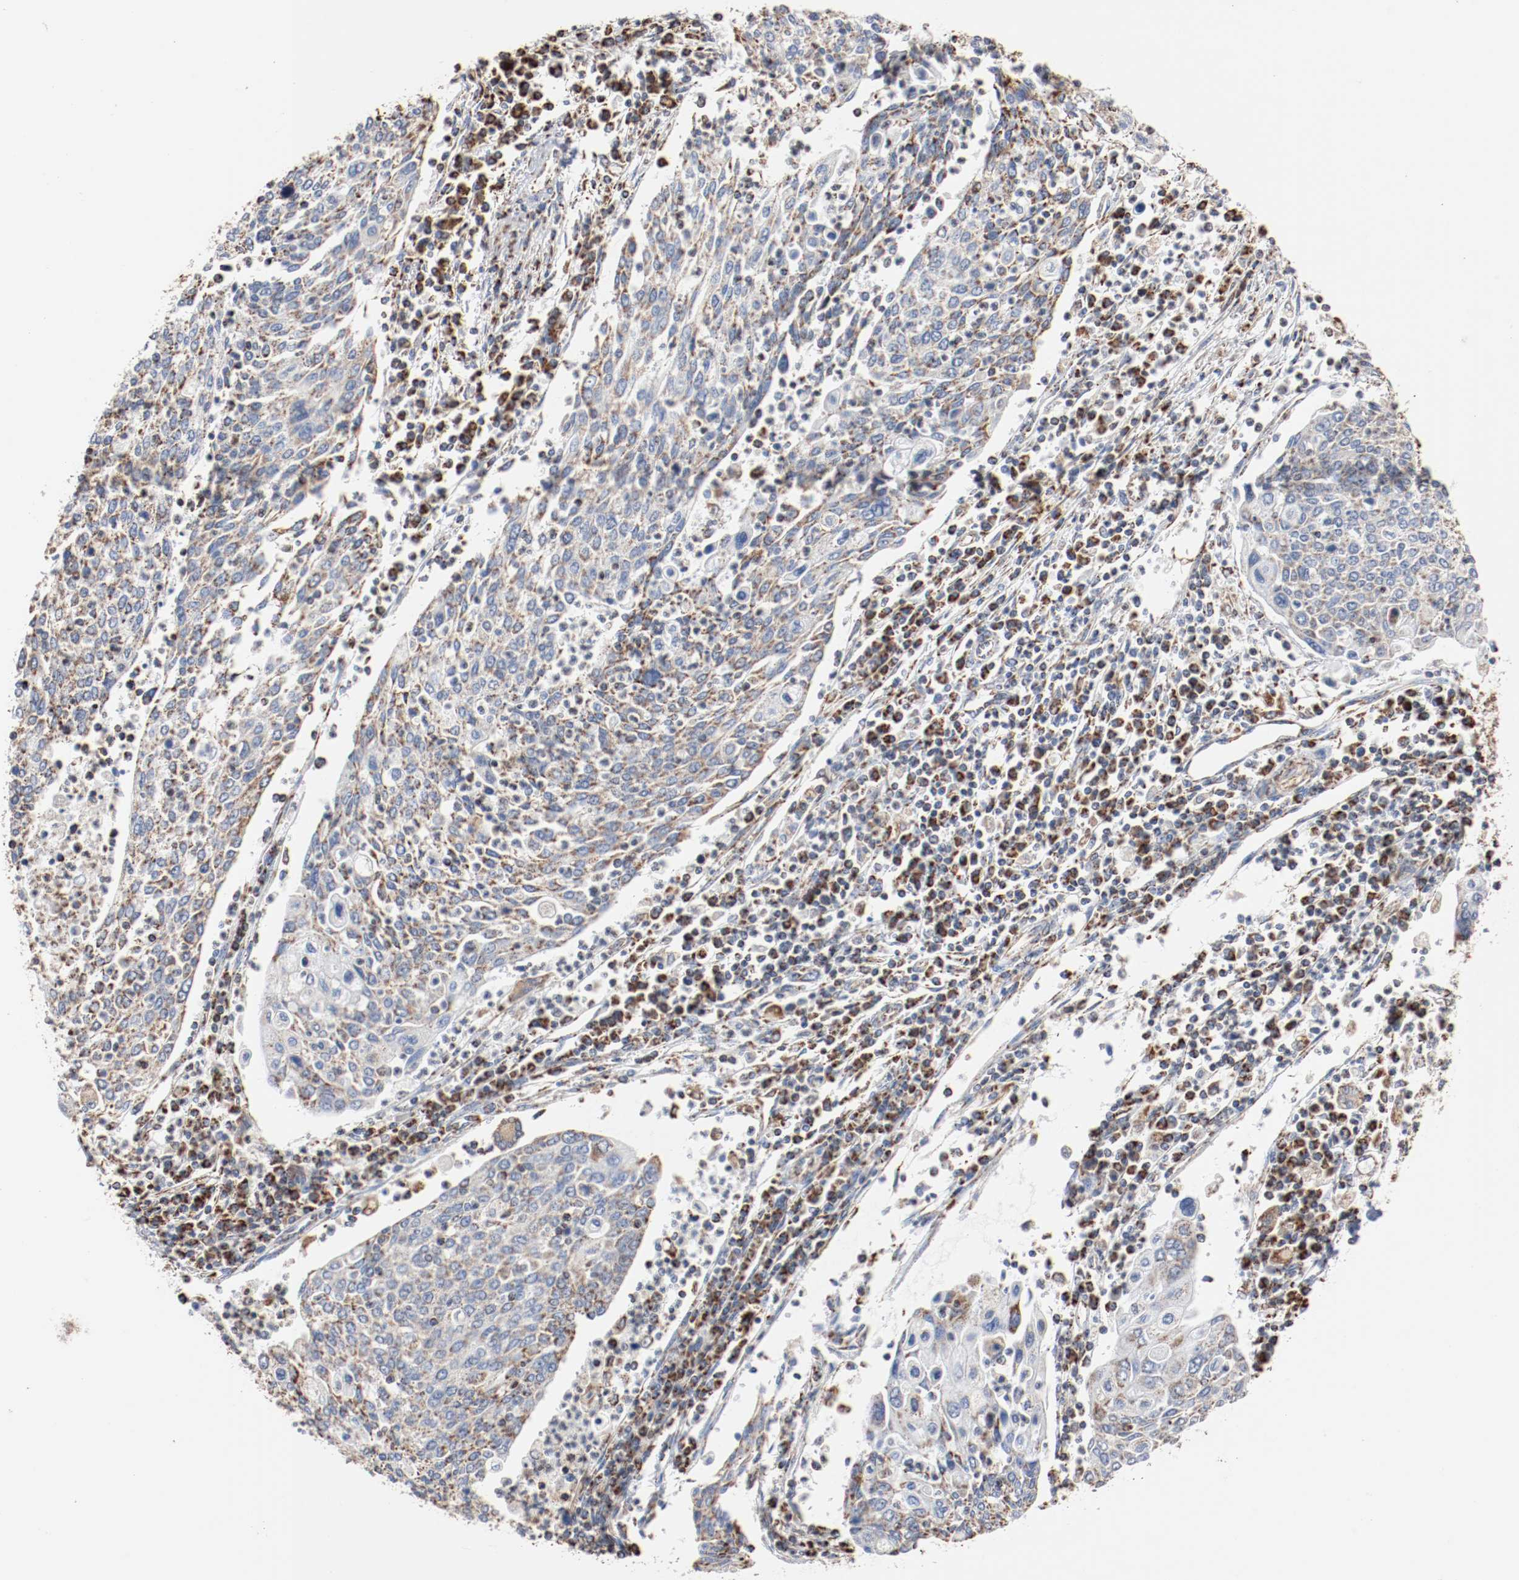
{"staining": {"intensity": "moderate", "quantity": "25%-75%", "location": "cytoplasmic/membranous"}, "tissue": "cervical cancer", "cell_type": "Tumor cells", "image_type": "cancer", "snomed": [{"axis": "morphology", "description": "Squamous cell carcinoma, NOS"}, {"axis": "topography", "description": "Cervix"}], "caption": "The immunohistochemical stain labels moderate cytoplasmic/membranous staining in tumor cells of cervical cancer (squamous cell carcinoma) tissue.", "gene": "NDUFS4", "patient": {"sex": "female", "age": 40}}